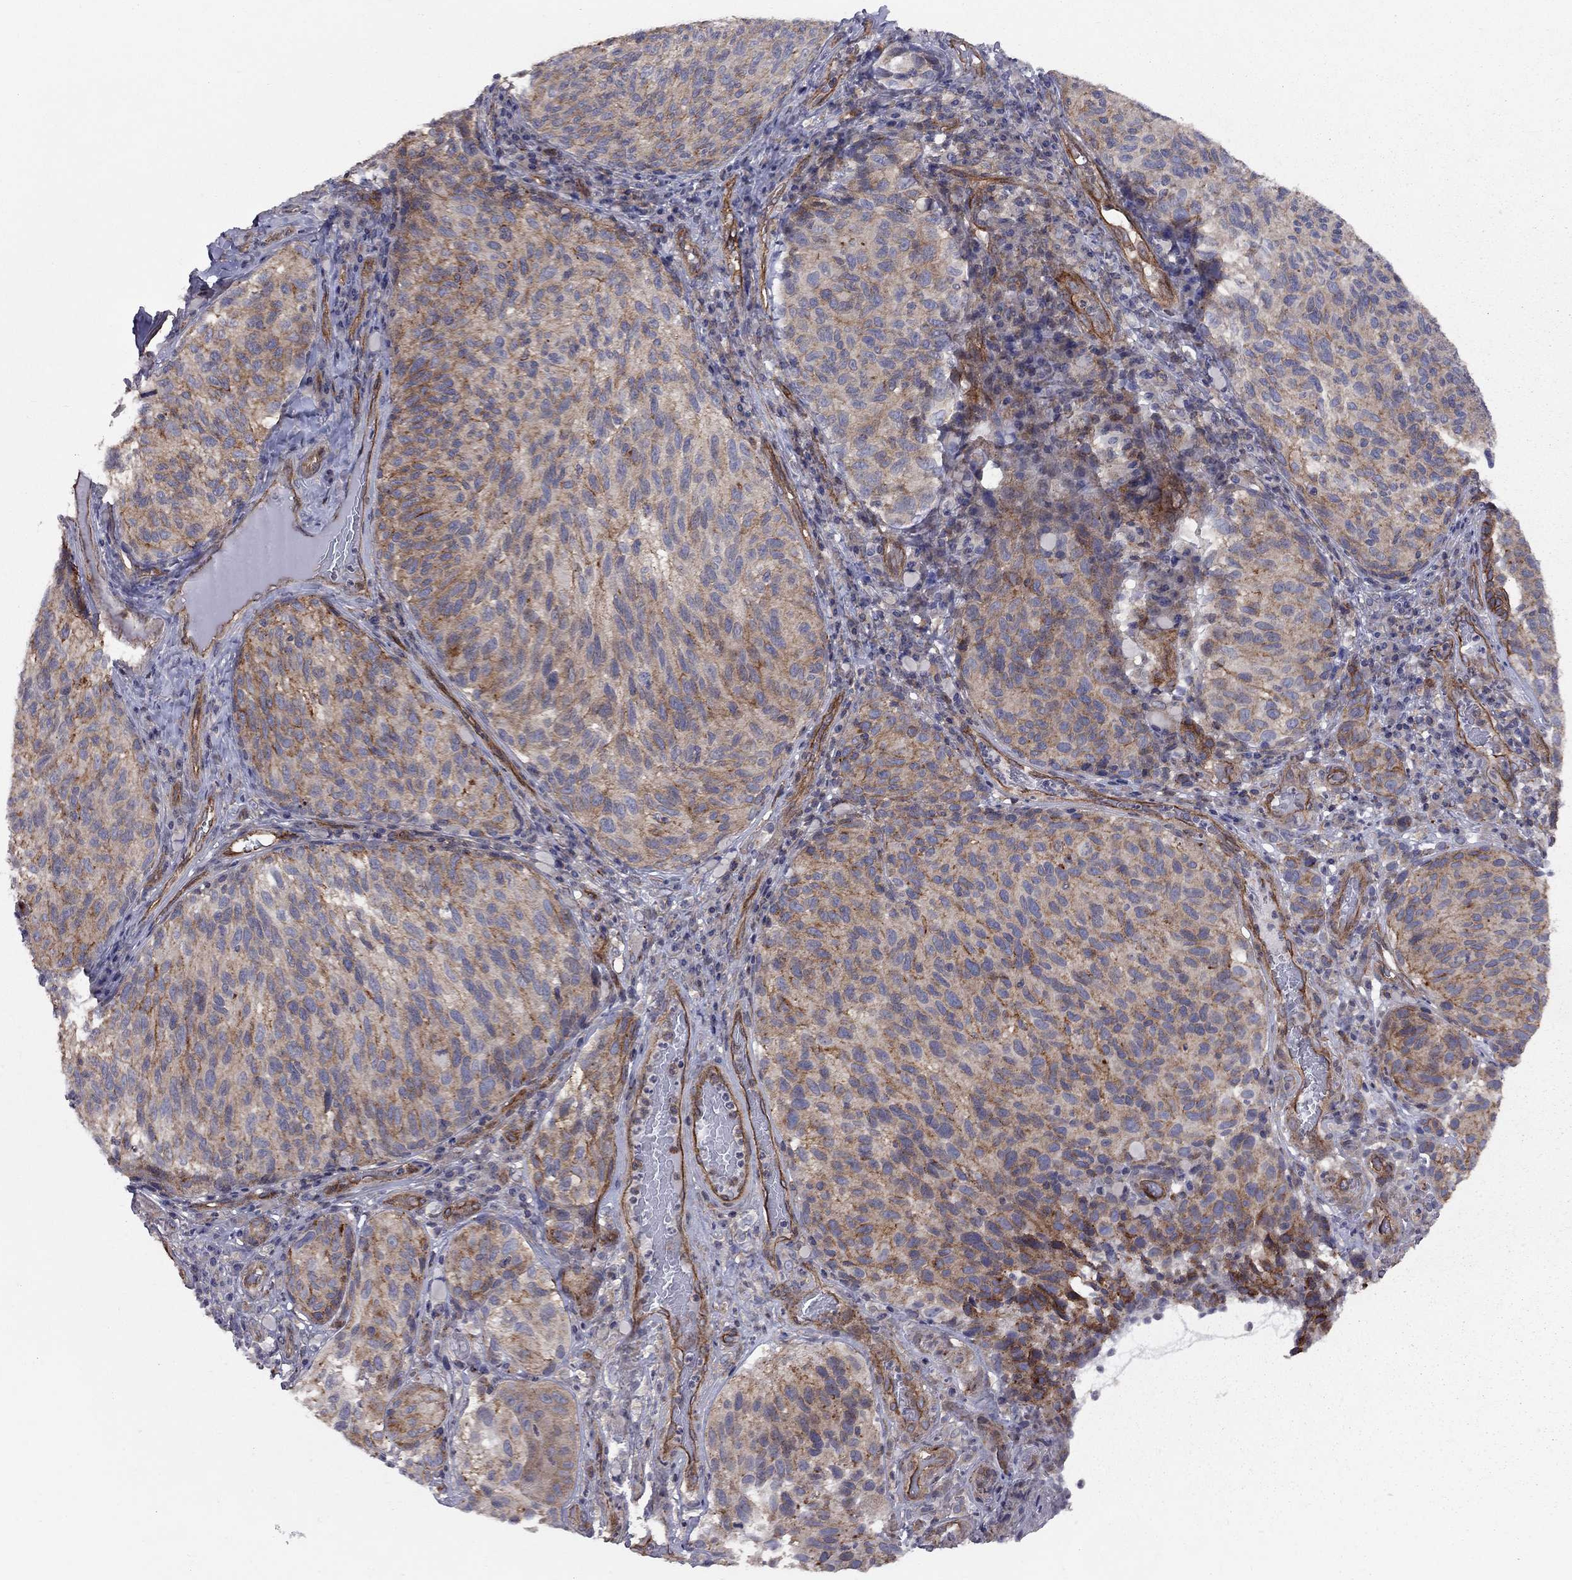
{"staining": {"intensity": "moderate", "quantity": ">75%", "location": "cytoplasmic/membranous"}, "tissue": "melanoma", "cell_type": "Tumor cells", "image_type": "cancer", "snomed": [{"axis": "morphology", "description": "Malignant melanoma, NOS"}, {"axis": "topography", "description": "Skin"}], "caption": "Immunohistochemical staining of malignant melanoma demonstrates moderate cytoplasmic/membranous protein expression in about >75% of tumor cells. (Stains: DAB (3,3'-diaminobenzidine) in brown, nuclei in blue, Microscopy: brightfield microscopy at high magnification).", "gene": "RASEF", "patient": {"sex": "female", "age": 73}}